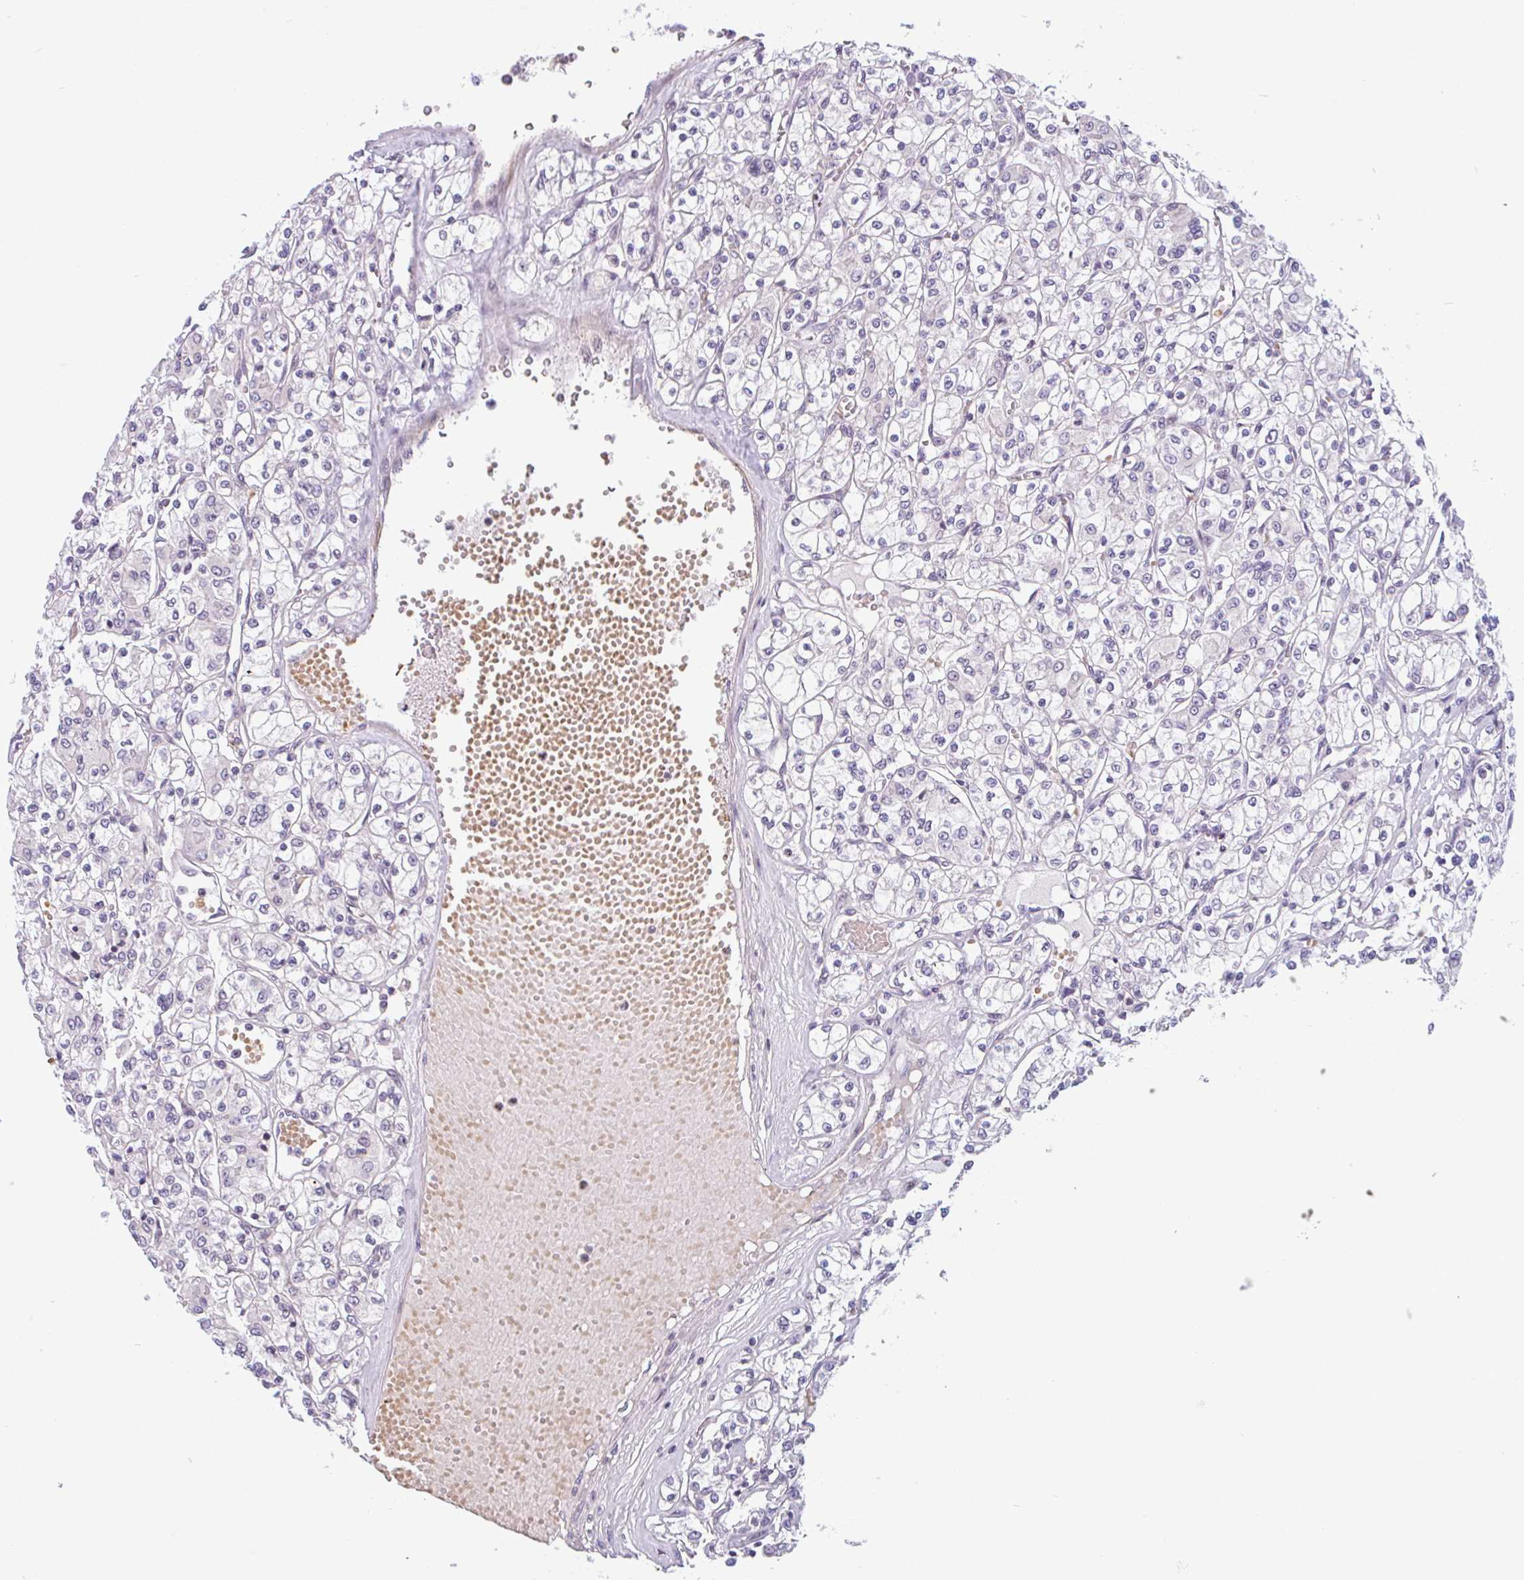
{"staining": {"intensity": "negative", "quantity": "none", "location": "none"}, "tissue": "renal cancer", "cell_type": "Tumor cells", "image_type": "cancer", "snomed": [{"axis": "morphology", "description": "Adenocarcinoma, NOS"}, {"axis": "topography", "description": "Kidney"}], "caption": "DAB (3,3'-diaminobenzidine) immunohistochemical staining of human renal cancer (adenocarcinoma) reveals no significant staining in tumor cells. (DAB immunohistochemistry (IHC) with hematoxylin counter stain).", "gene": "TMEM119", "patient": {"sex": "female", "age": 59}}